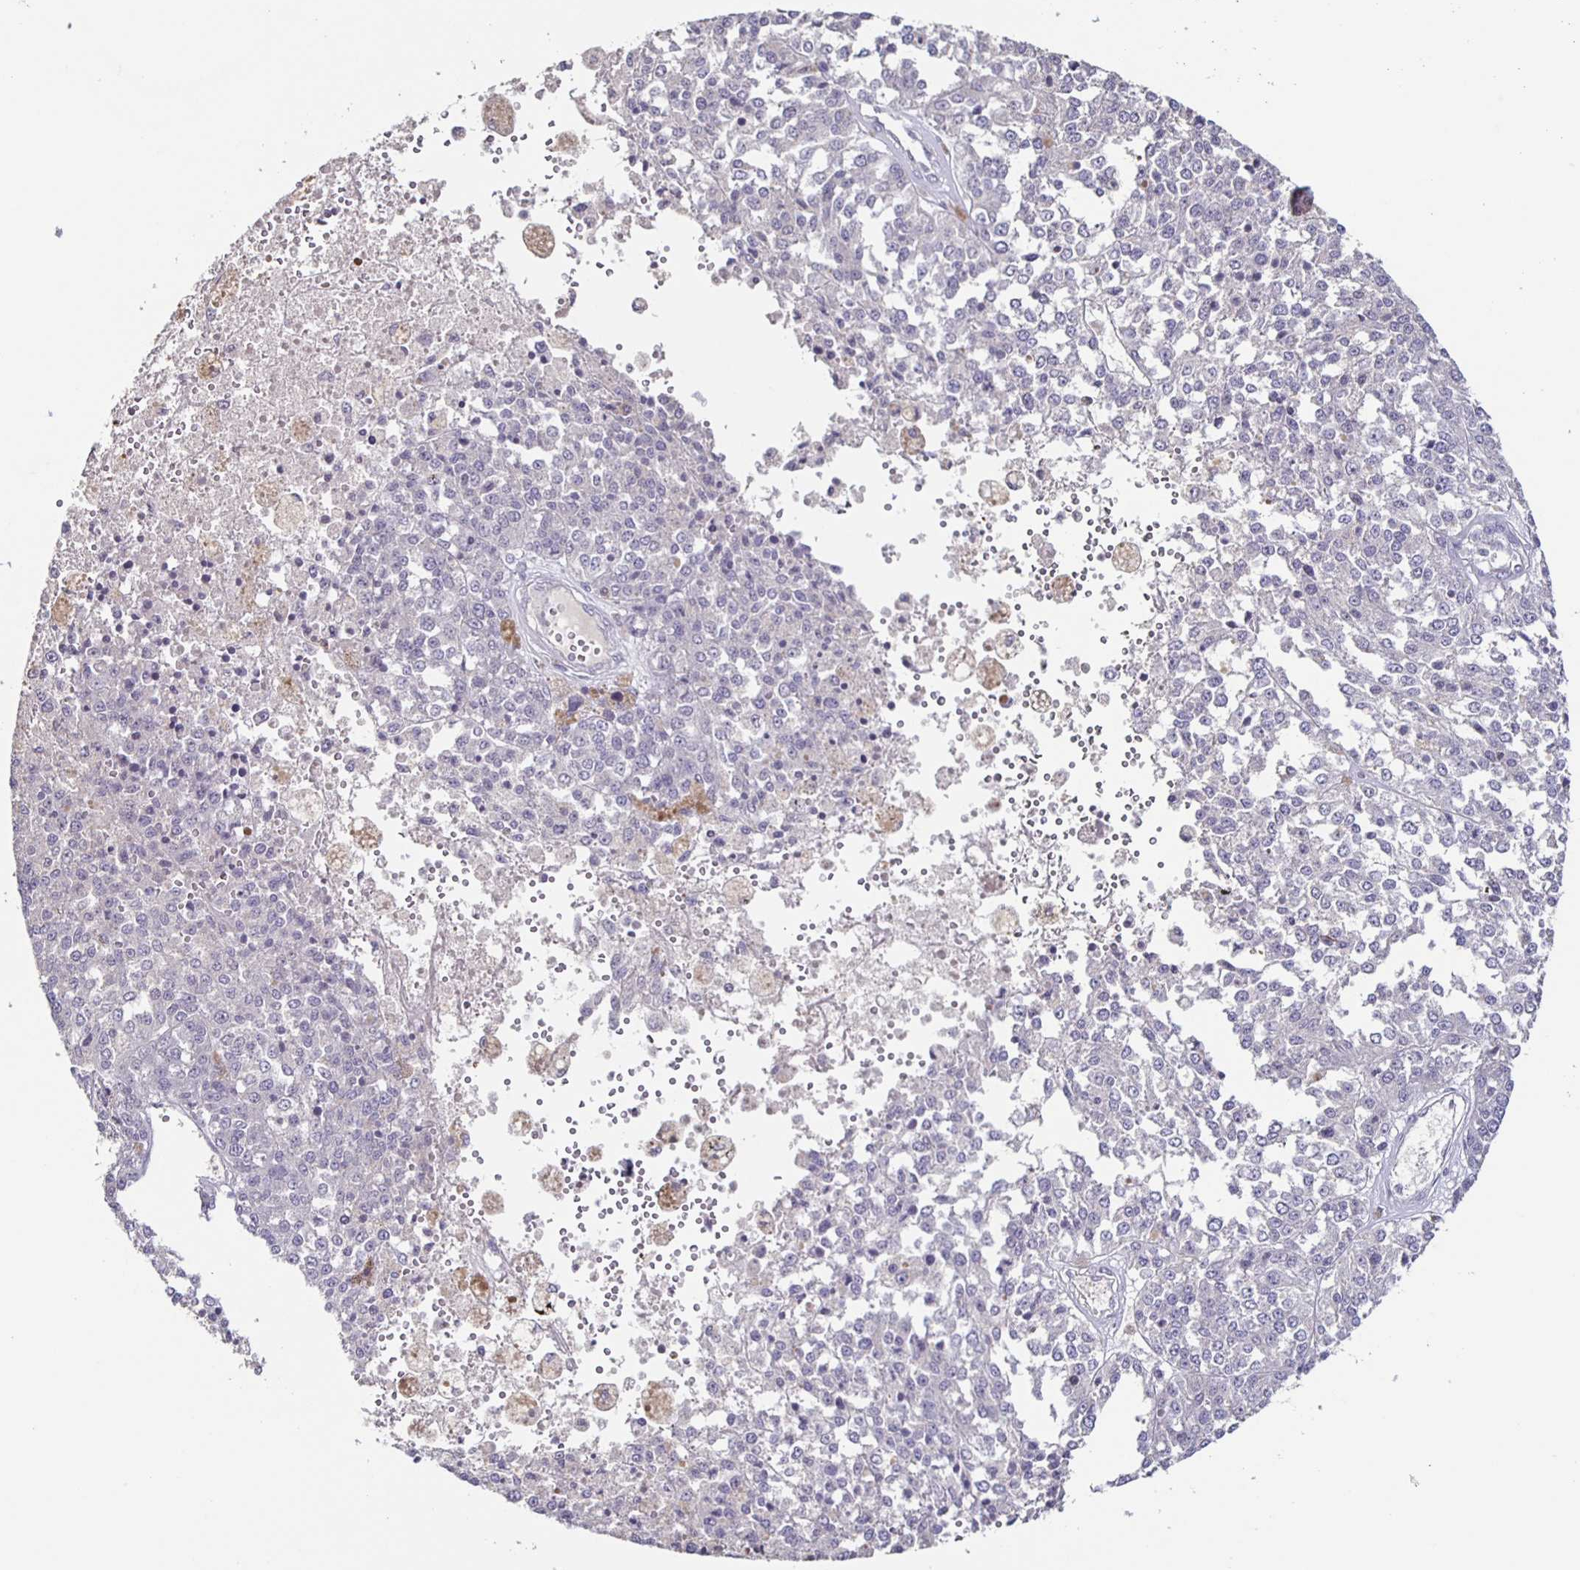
{"staining": {"intensity": "negative", "quantity": "none", "location": "none"}, "tissue": "melanoma", "cell_type": "Tumor cells", "image_type": "cancer", "snomed": [{"axis": "morphology", "description": "Malignant melanoma, Metastatic site"}, {"axis": "topography", "description": "Lymph node"}], "caption": "A high-resolution image shows immunohistochemistry staining of malignant melanoma (metastatic site), which displays no significant positivity in tumor cells.", "gene": "INSL5", "patient": {"sex": "female", "age": 64}}